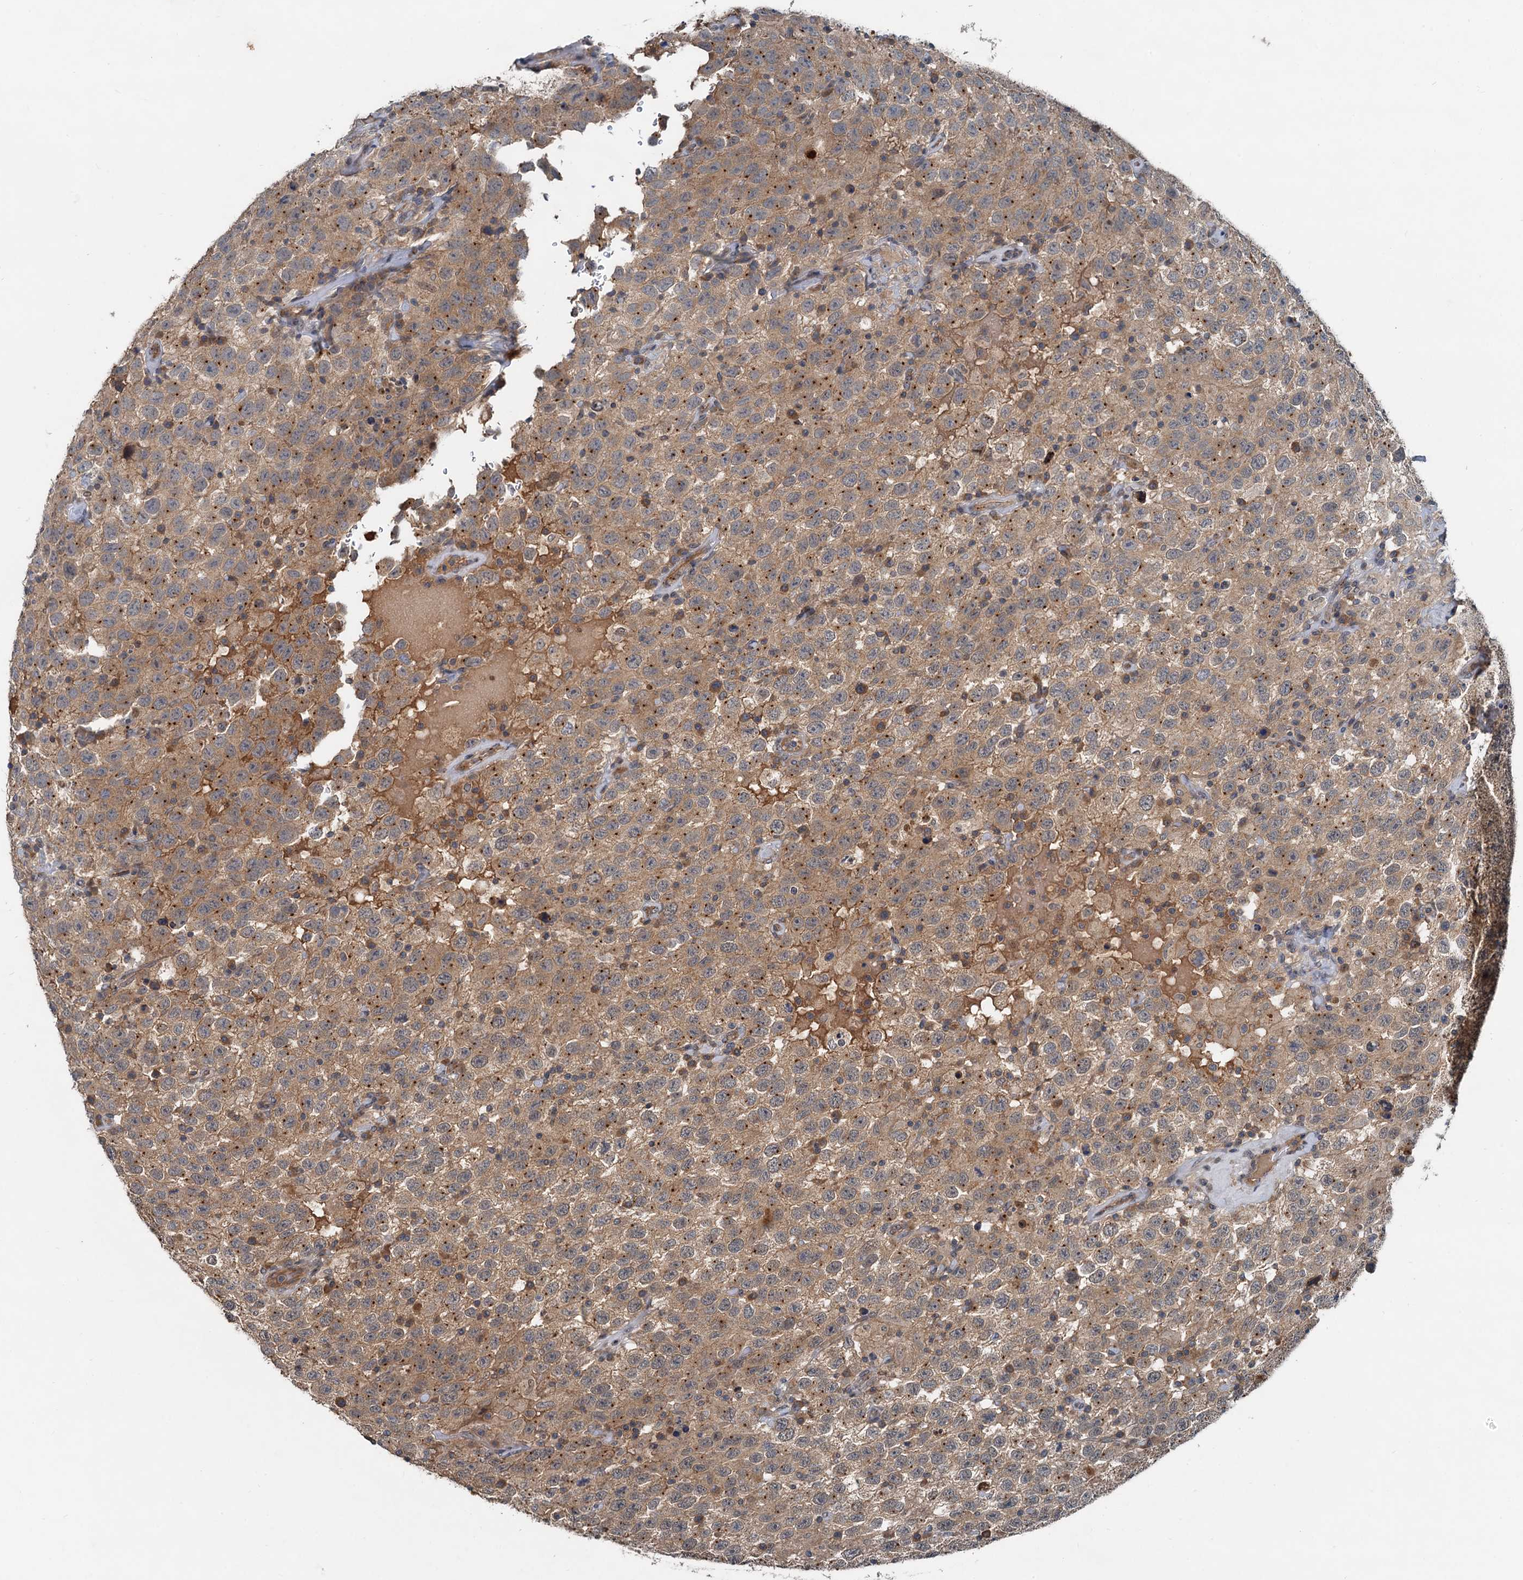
{"staining": {"intensity": "moderate", "quantity": ">75%", "location": "cytoplasmic/membranous,nuclear"}, "tissue": "testis cancer", "cell_type": "Tumor cells", "image_type": "cancer", "snomed": [{"axis": "morphology", "description": "Seminoma, NOS"}, {"axis": "topography", "description": "Testis"}], "caption": "Tumor cells show medium levels of moderate cytoplasmic/membranous and nuclear staining in about >75% of cells in testis seminoma. Using DAB (brown) and hematoxylin (blue) stains, captured at high magnification using brightfield microscopy.", "gene": "CEP68", "patient": {"sex": "male", "age": 41}}